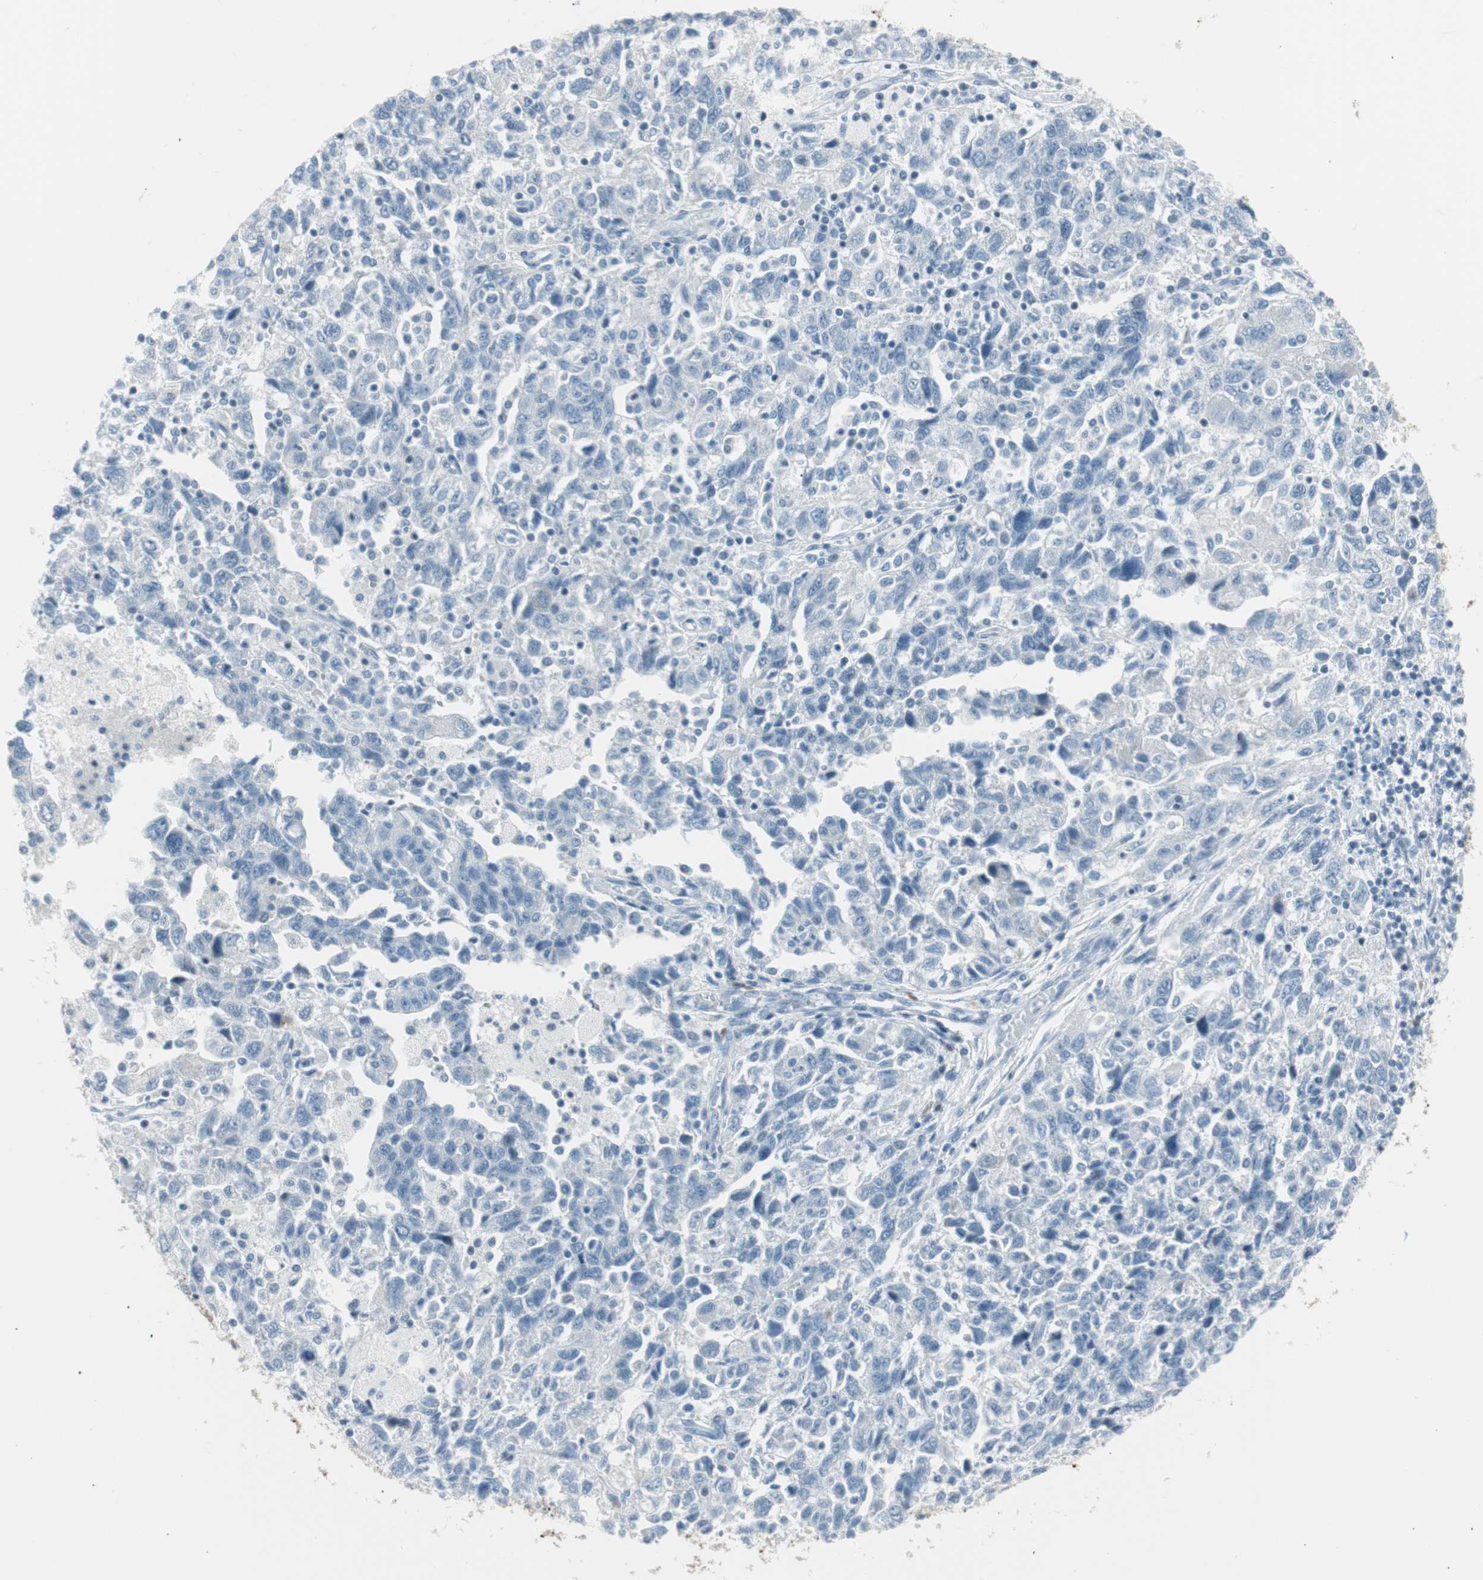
{"staining": {"intensity": "negative", "quantity": "none", "location": "none"}, "tissue": "ovarian cancer", "cell_type": "Tumor cells", "image_type": "cancer", "snomed": [{"axis": "morphology", "description": "Carcinoma, NOS"}, {"axis": "morphology", "description": "Cystadenocarcinoma, serous, NOS"}, {"axis": "topography", "description": "Ovary"}], "caption": "IHC of human ovarian cancer exhibits no expression in tumor cells.", "gene": "AGR2", "patient": {"sex": "female", "age": 69}}